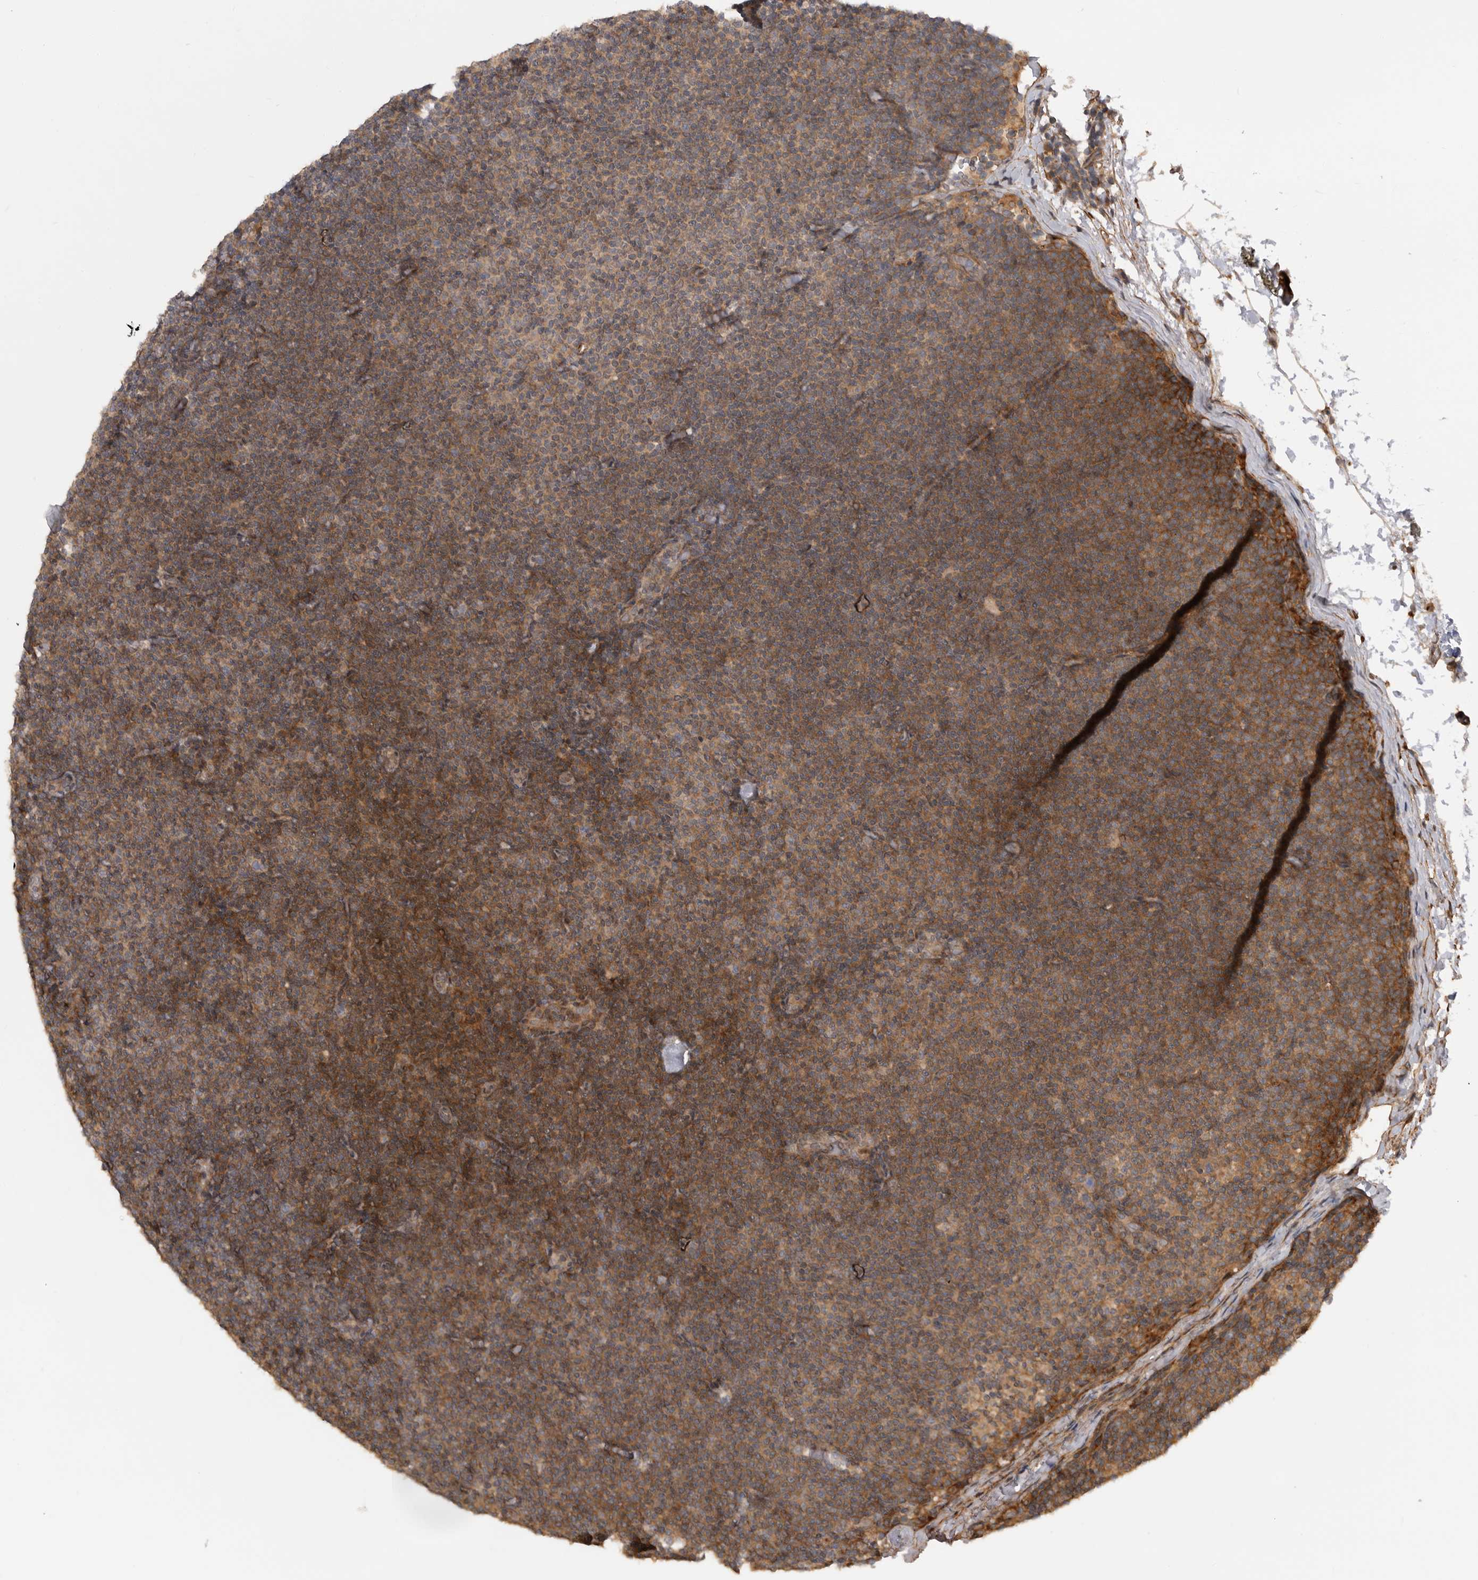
{"staining": {"intensity": "moderate", "quantity": ">75%", "location": "cytoplasmic/membranous"}, "tissue": "lymphoma", "cell_type": "Tumor cells", "image_type": "cancer", "snomed": [{"axis": "morphology", "description": "Malignant lymphoma, non-Hodgkin's type, Low grade"}, {"axis": "topography", "description": "Lymph node"}], "caption": "A brown stain highlights moderate cytoplasmic/membranous staining of a protein in human malignant lymphoma, non-Hodgkin's type (low-grade) tumor cells.", "gene": "TRIM56", "patient": {"sex": "female", "age": 53}}